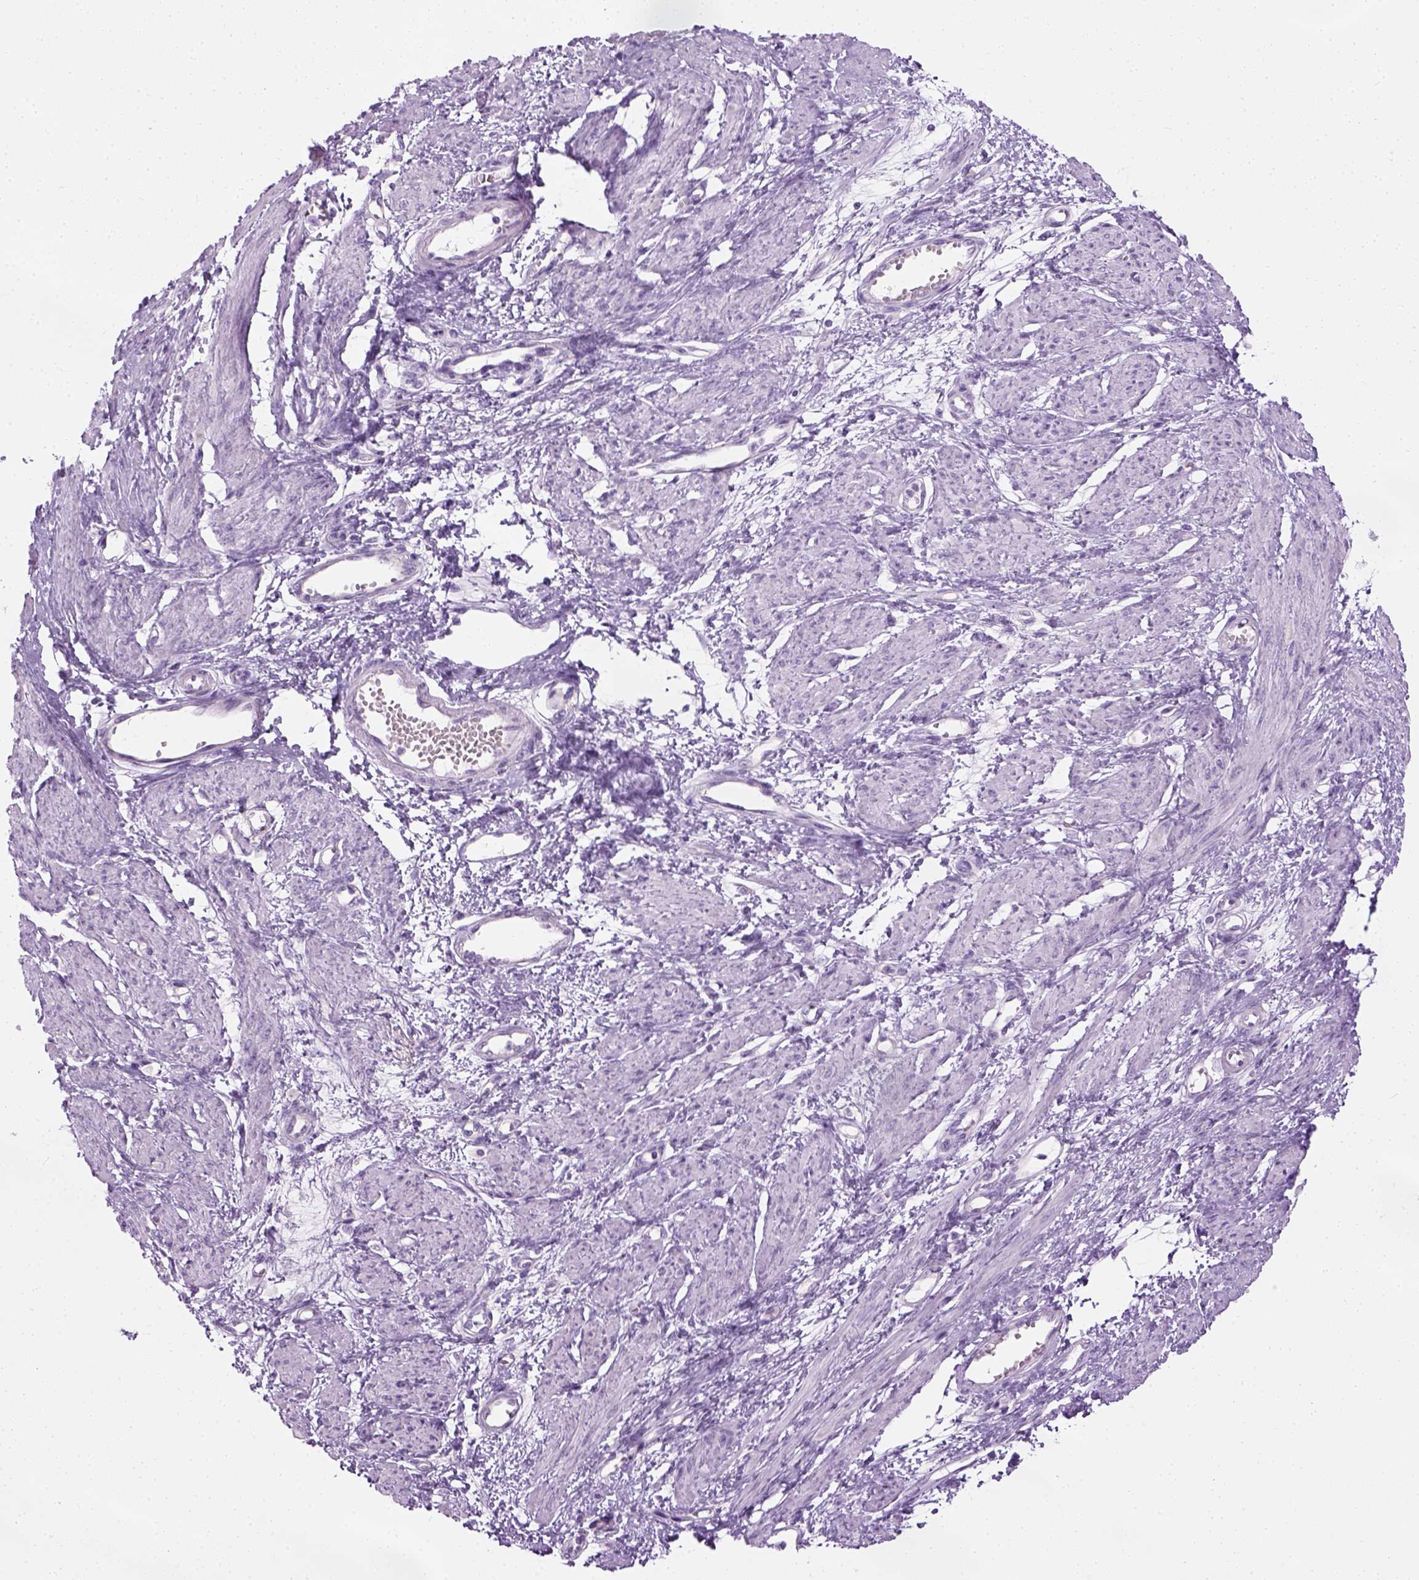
{"staining": {"intensity": "negative", "quantity": "none", "location": "none"}, "tissue": "smooth muscle", "cell_type": "Smooth muscle cells", "image_type": "normal", "snomed": [{"axis": "morphology", "description": "Normal tissue, NOS"}, {"axis": "topography", "description": "Smooth muscle"}, {"axis": "topography", "description": "Uterus"}], "caption": "A high-resolution photomicrograph shows immunohistochemistry (IHC) staining of benign smooth muscle, which exhibits no significant staining in smooth muscle cells. The staining is performed using DAB brown chromogen with nuclei counter-stained in using hematoxylin.", "gene": "CIBAR2", "patient": {"sex": "female", "age": 39}}